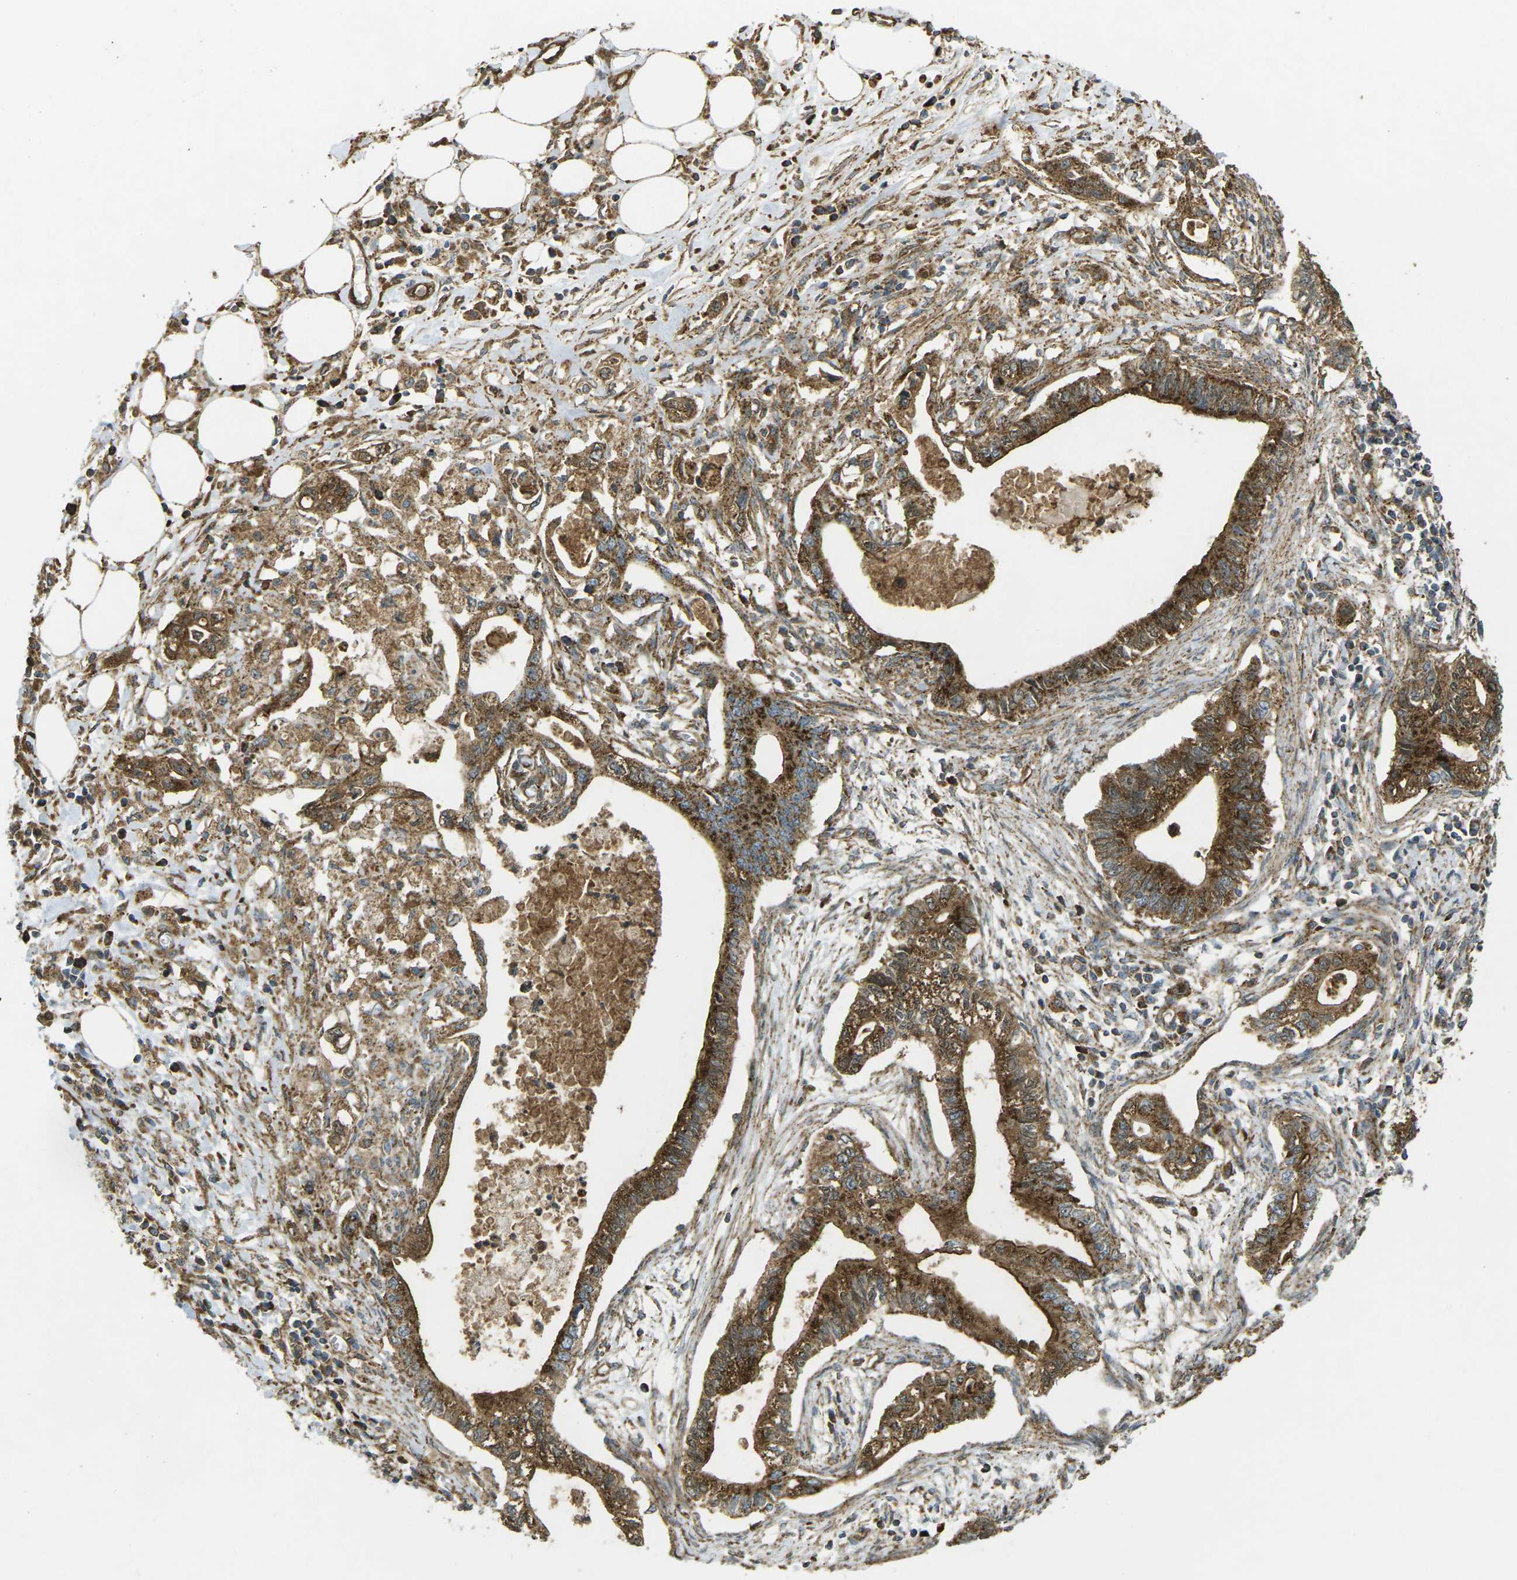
{"staining": {"intensity": "strong", "quantity": ">75%", "location": "cytoplasmic/membranous"}, "tissue": "pancreatic cancer", "cell_type": "Tumor cells", "image_type": "cancer", "snomed": [{"axis": "morphology", "description": "Adenocarcinoma, NOS"}, {"axis": "topography", "description": "Pancreas"}], "caption": "Immunohistochemical staining of human adenocarcinoma (pancreatic) exhibits high levels of strong cytoplasmic/membranous protein staining in approximately >75% of tumor cells.", "gene": "CHMP3", "patient": {"sex": "male", "age": 56}}